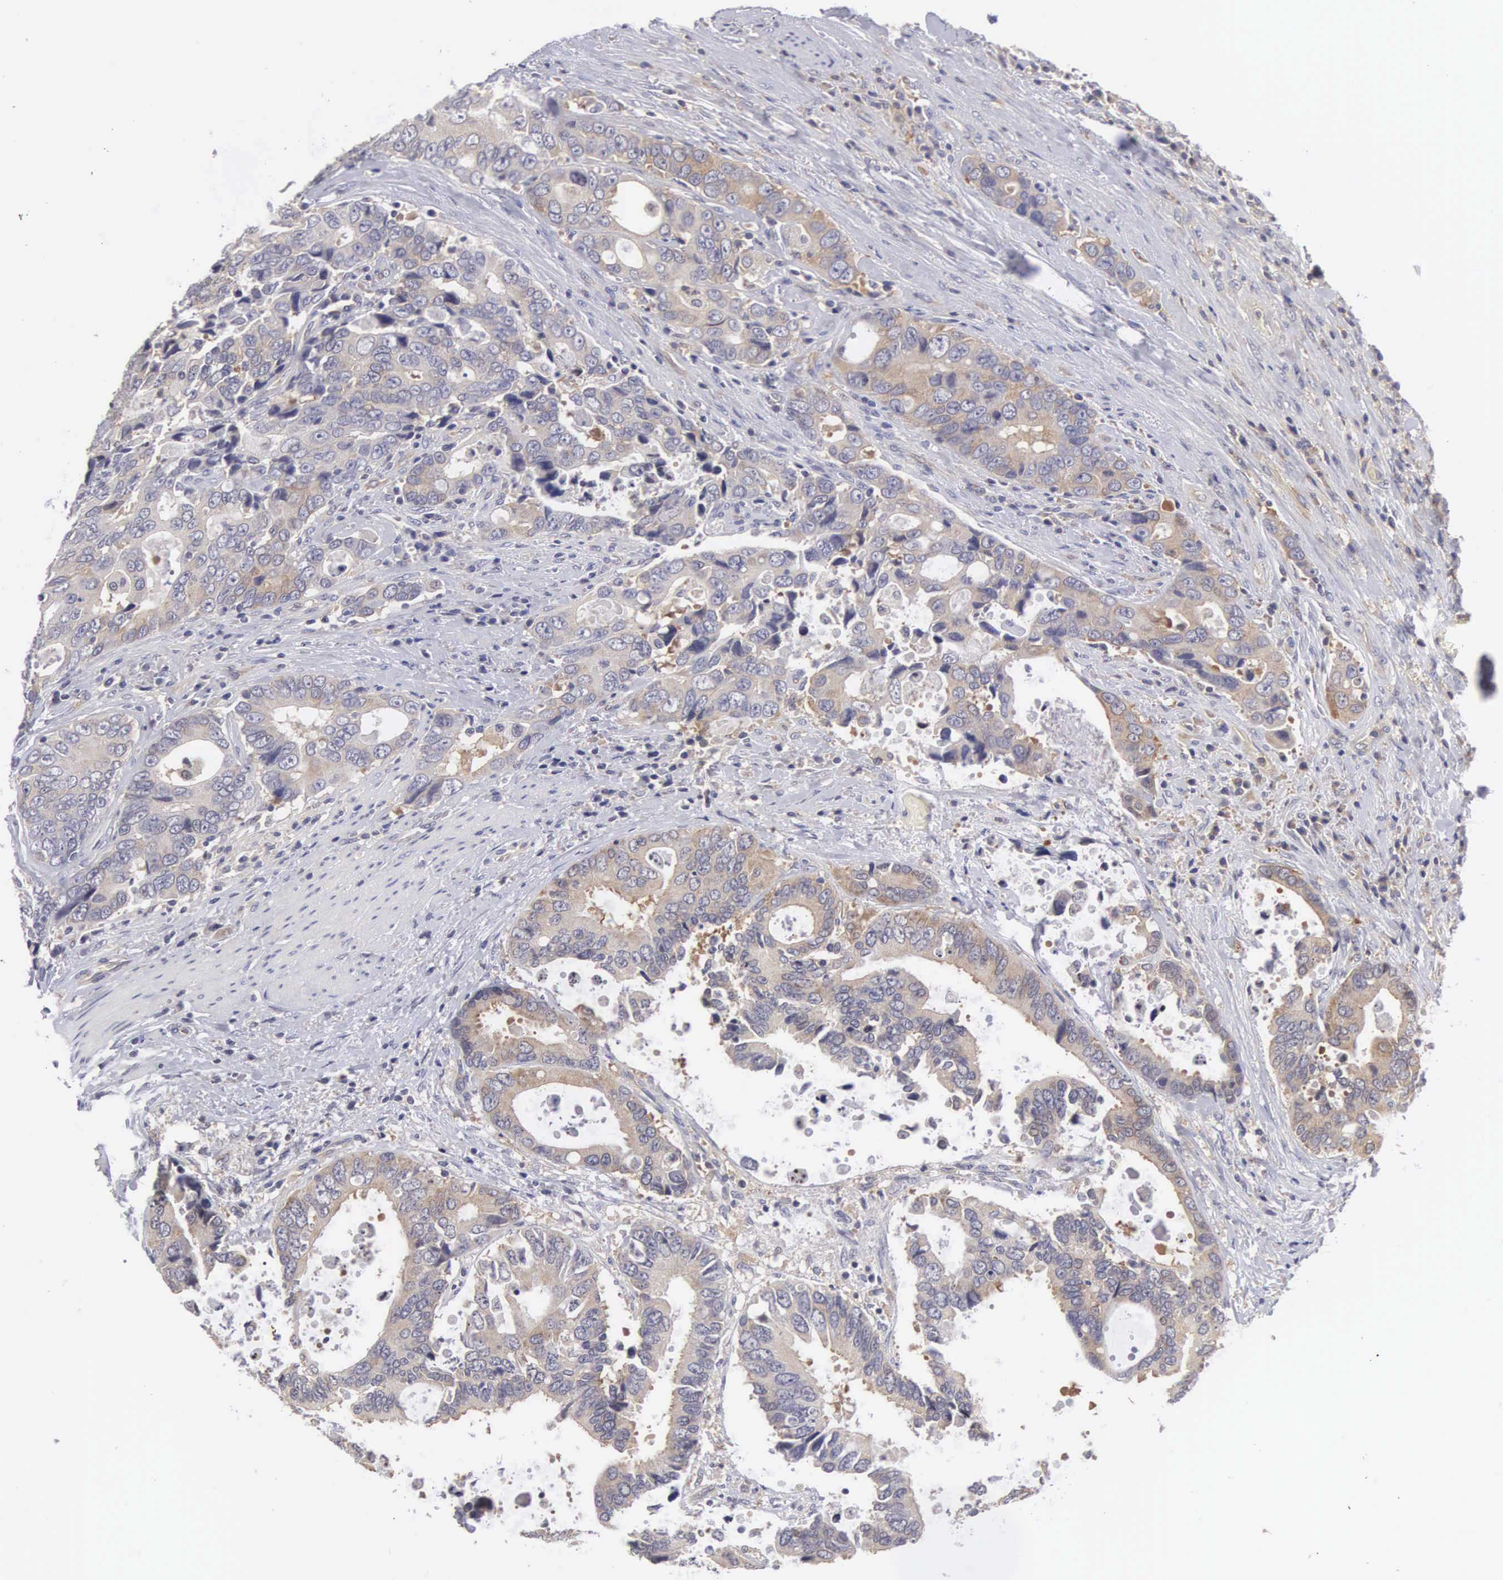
{"staining": {"intensity": "weak", "quantity": ">75%", "location": "cytoplasmic/membranous"}, "tissue": "colorectal cancer", "cell_type": "Tumor cells", "image_type": "cancer", "snomed": [{"axis": "morphology", "description": "Adenocarcinoma, NOS"}, {"axis": "topography", "description": "Rectum"}], "caption": "Colorectal cancer (adenocarcinoma) stained for a protein reveals weak cytoplasmic/membranous positivity in tumor cells.", "gene": "GRIPAP1", "patient": {"sex": "female", "age": 67}}